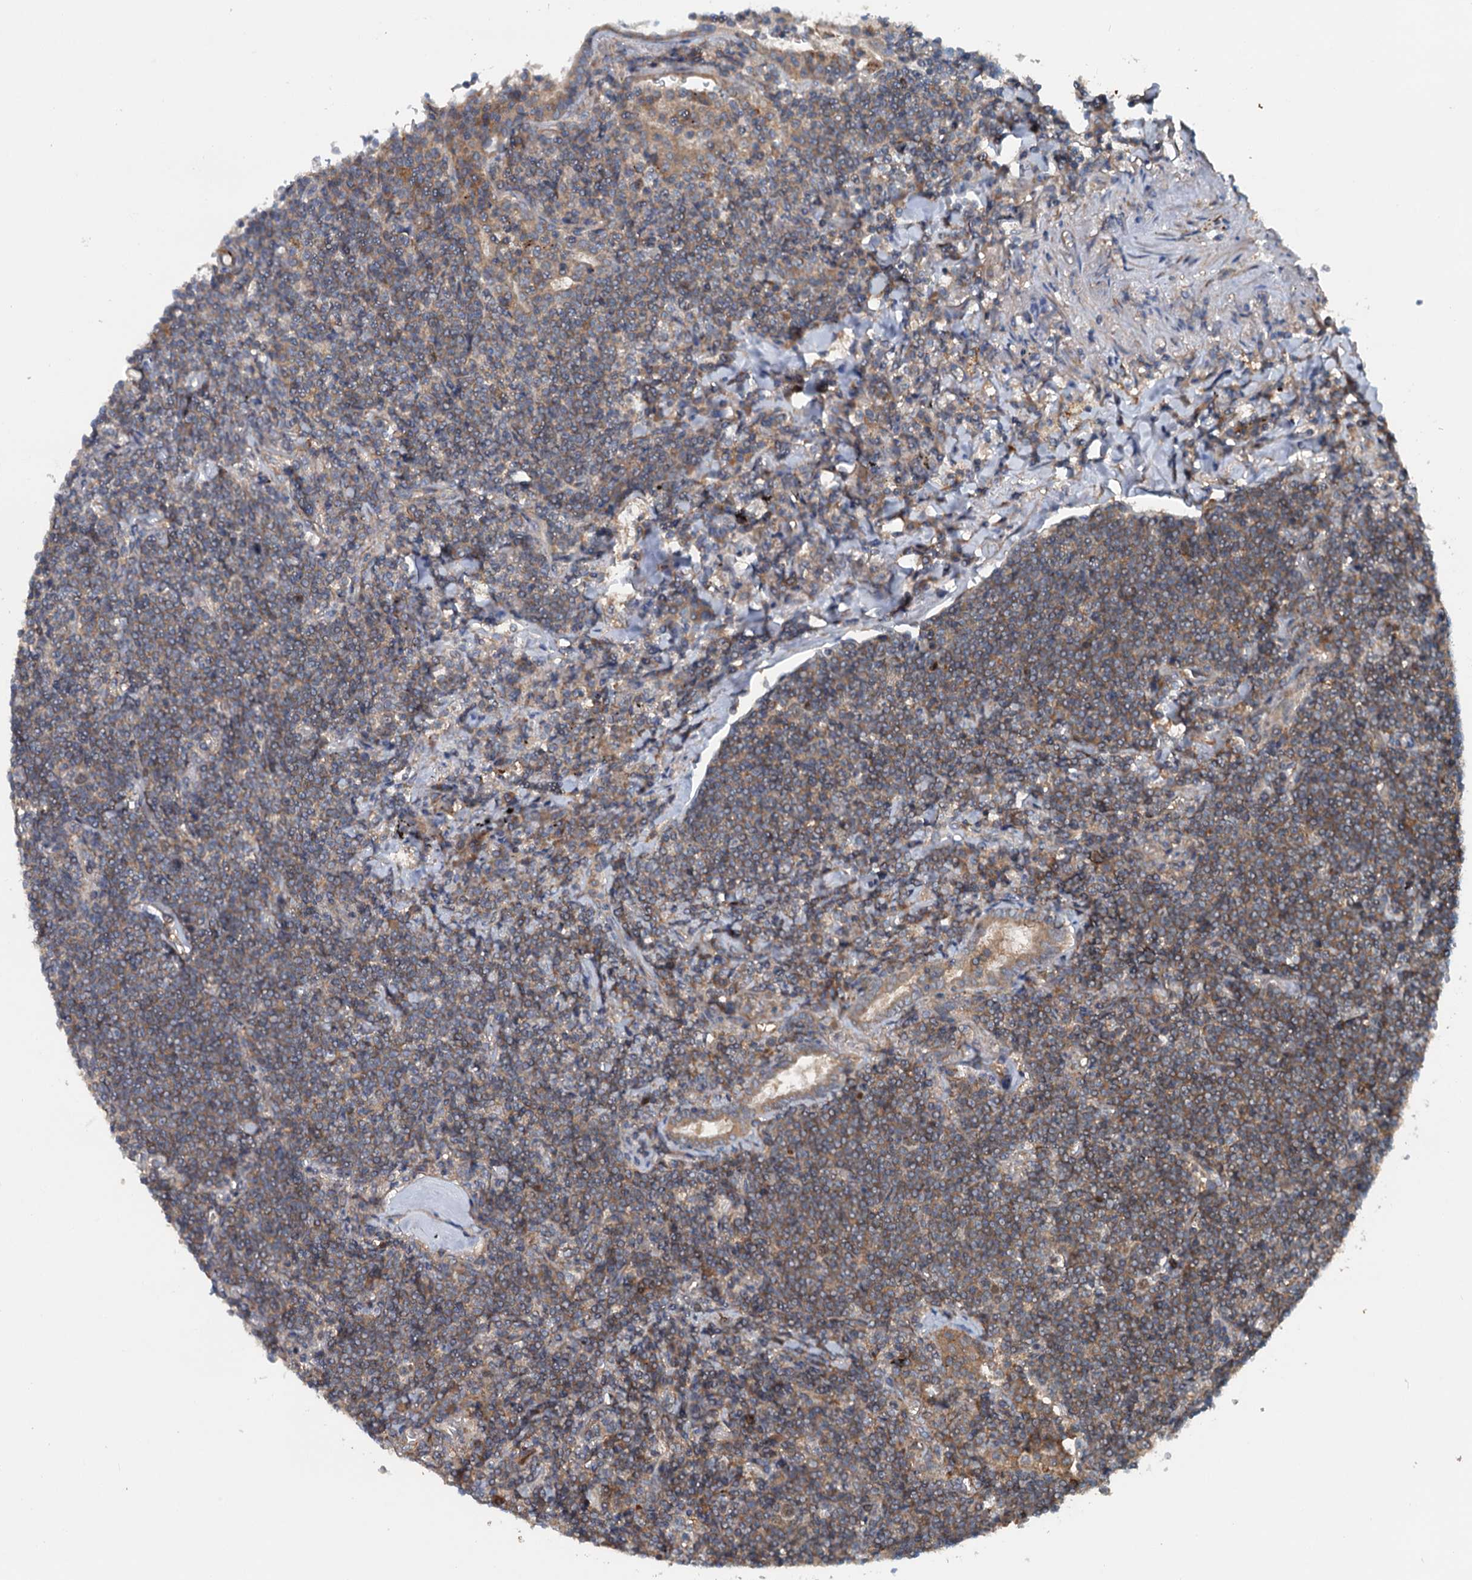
{"staining": {"intensity": "moderate", "quantity": "25%-75%", "location": "cytoplasmic/membranous"}, "tissue": "lymphoma", "cell_type": "Tumor cells", "image_type": "cancer", "snomed": [{"axis": "morphology", "description": "Malignant lymphoma, non-Hodgkin's type, Low grade"}, {"axis": "topography", "description": "Lung"}], "caption": "Tumor cells display medium levels of moderate cytoplasmic/membranous expression in about 25%-75% of cells in human malignant lymphoma, non-Hodgkin's type (low-grade). (DAB IHC with brightfield microscopy, high magnification).", "gene": "TEDC1", "patient": {"sex": "female", "age": 71}}